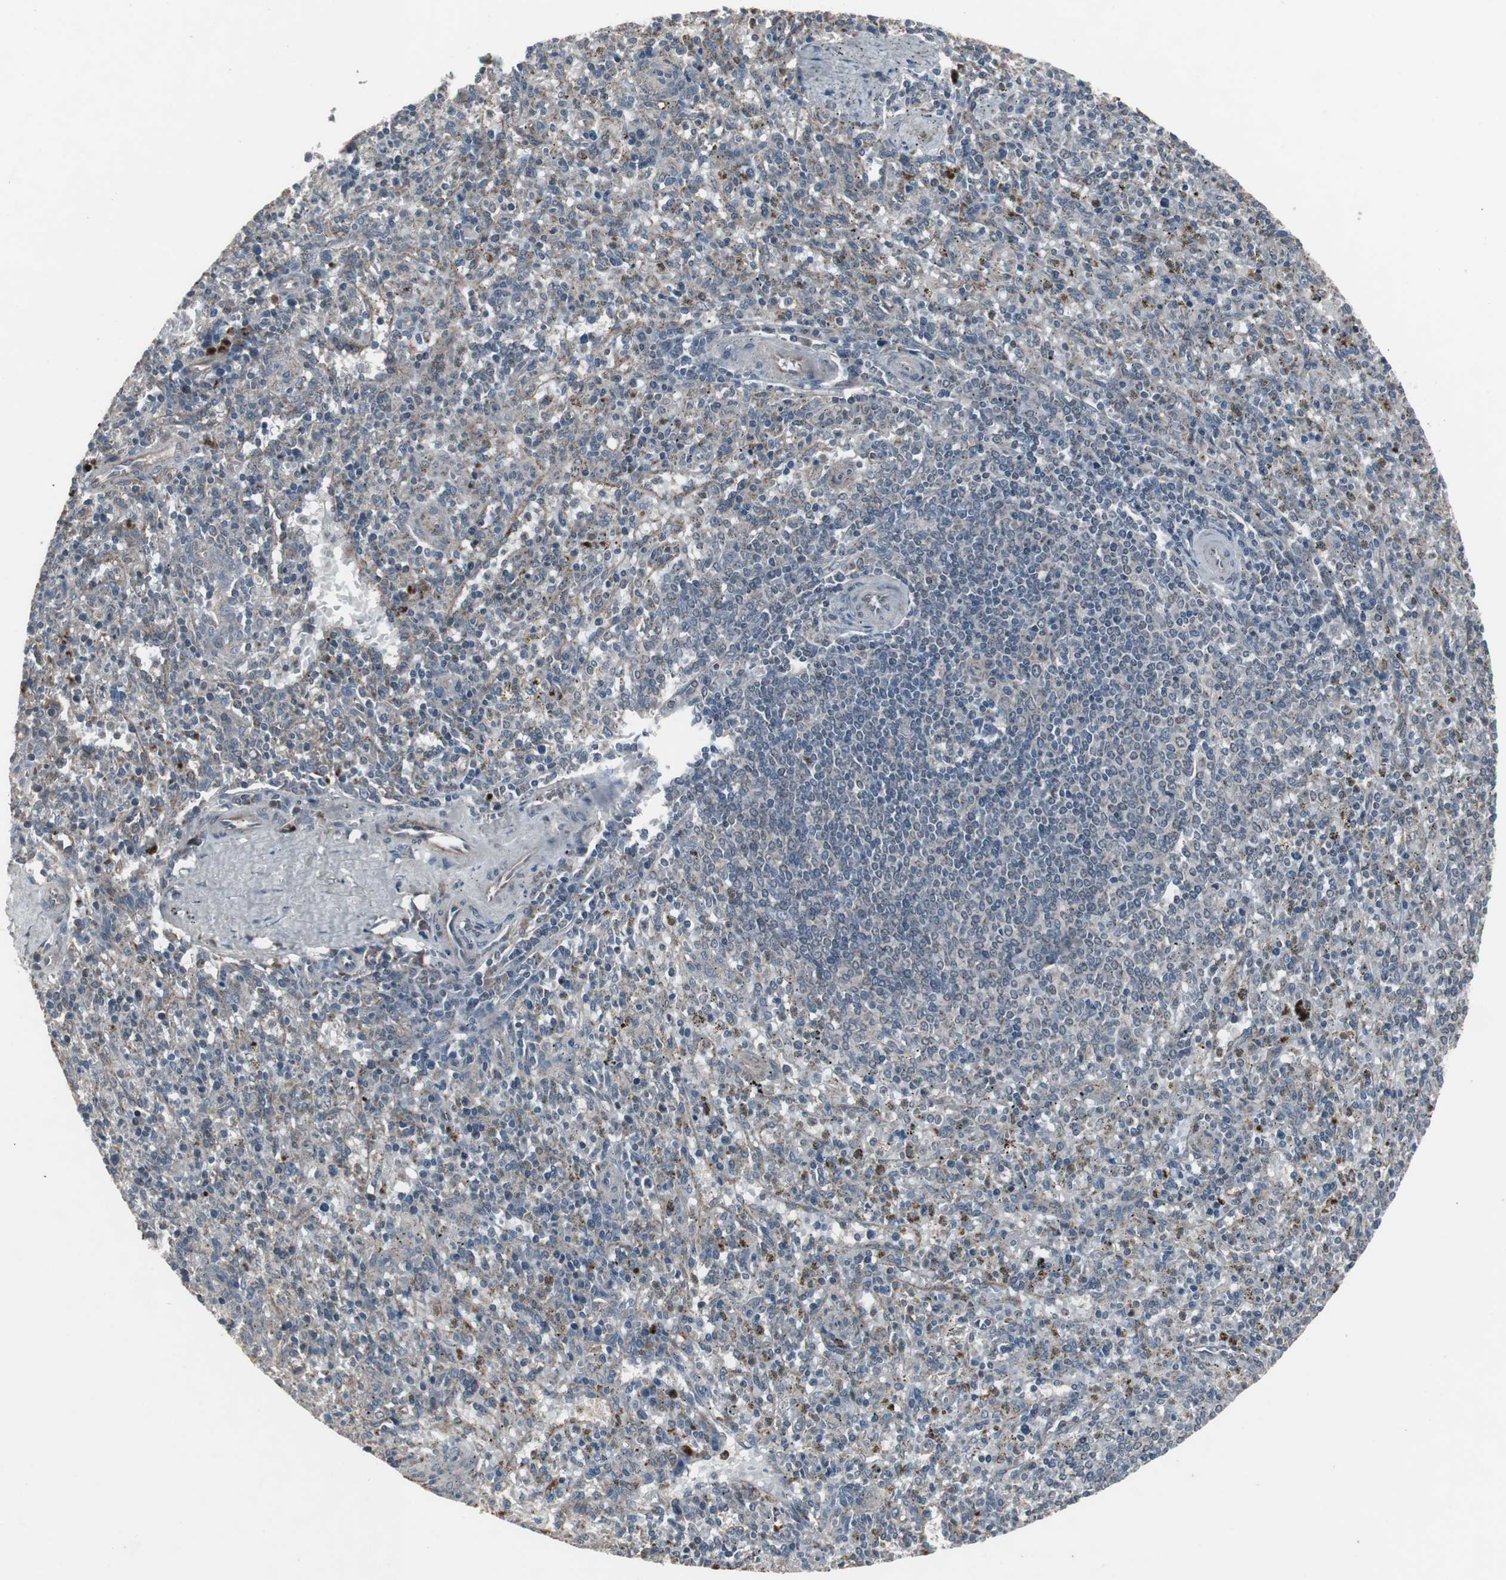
{"staining": {"intensity": "negative", "quantity": "none", "location": "none"}, "tissue": "spleen", "cell_type": "Cells in red pulp", "image_type": "normal", "snomed": [{"axis": "morphology", "description": "Normal tissue, NOS"}, {"axis": "topography", "description": "Spleen"}], "caption": "Immunohistochemistry of normal human spleen exhibits no expression in cells in red pulp.", "gene": "SSTR2", "patient": {"sex": "male", "age": 72}}